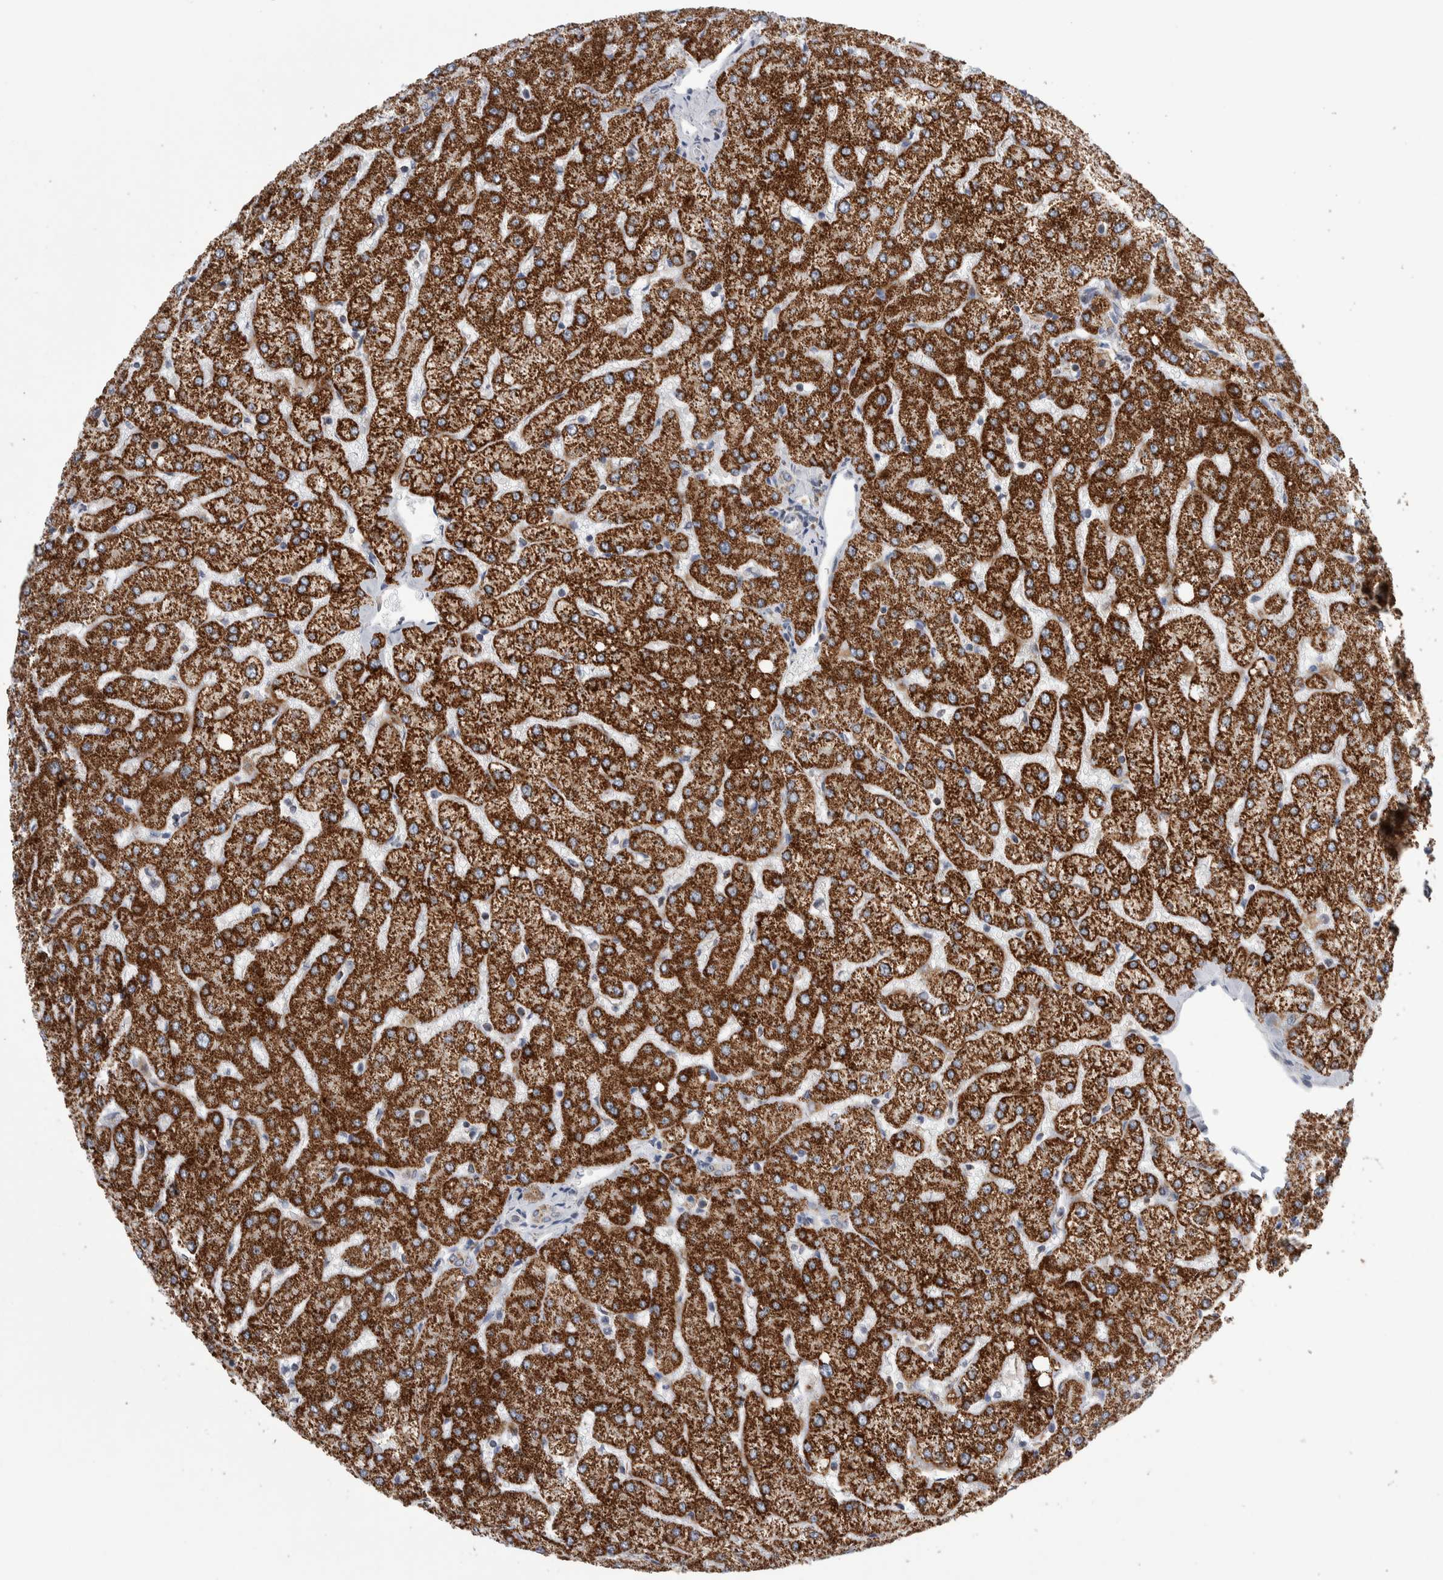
{"staining": {"intensity": "weak", "quantity": ">75%", "location": "cytoplasmic/membranous"}, "tissue": "liver", "cell_type": "Cholangiocytes", "image_type": "normal", "snomed": [{"axis": "morphology", "description": "Normal tissue, NOS"}, {"axis": "topography", "description": "Liver"}], "caption": "IHC photomicrograph of normal liver: human liver stained using immunohistochemistry demonstrates low levels of weak protein expression localized specifically in the cytoplasmic/membranous of cholangiocytes, appearing as a cytoplasmic/membranous brown color.", "gene": "ETFA", "patient": {"sex": "female", "age": 54}}